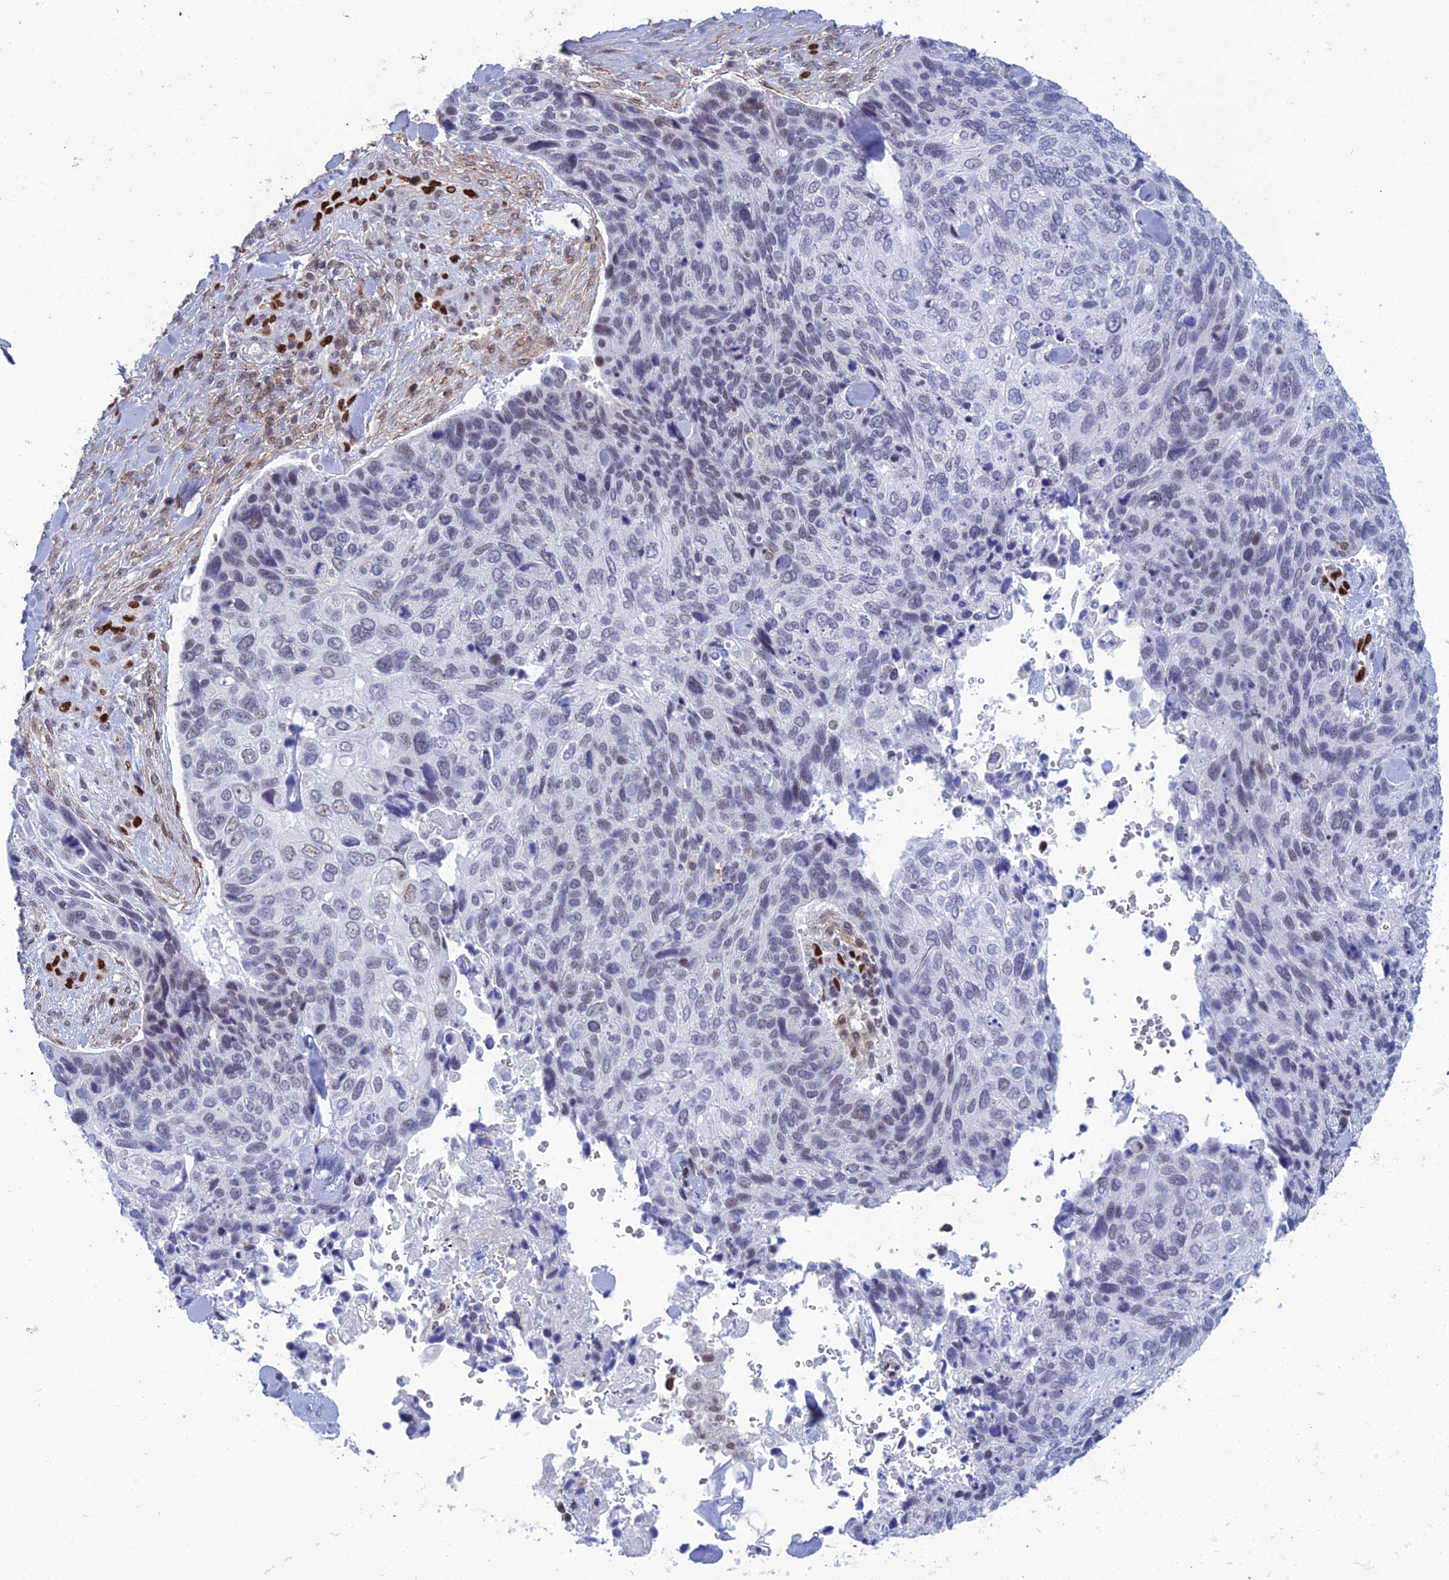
{"staining": {"intensity": "negative", "quantity": "none", "location": "none"}, "tissue": "skin cancer", "cell_type": "Tumor cells", "image_type": "cancer", "snomed": [{"axis": "morphology", "description": "Basal cell carcinoma"}, {"axis": "topography", "description": "Skin"}], "caption": "The histopathology image demonstrates no staining of tumor cells in skin cancer (basal cell carcinoma). The staining was performed using DAB (3,3'-diaminobenzidine) to visualize the protein expression in brown, while the nuclei were stained in blue with hematoxylin (Magnification: 20x).", "gene": "NOL4L", "patient": {"sex": "female", "age": 74}}